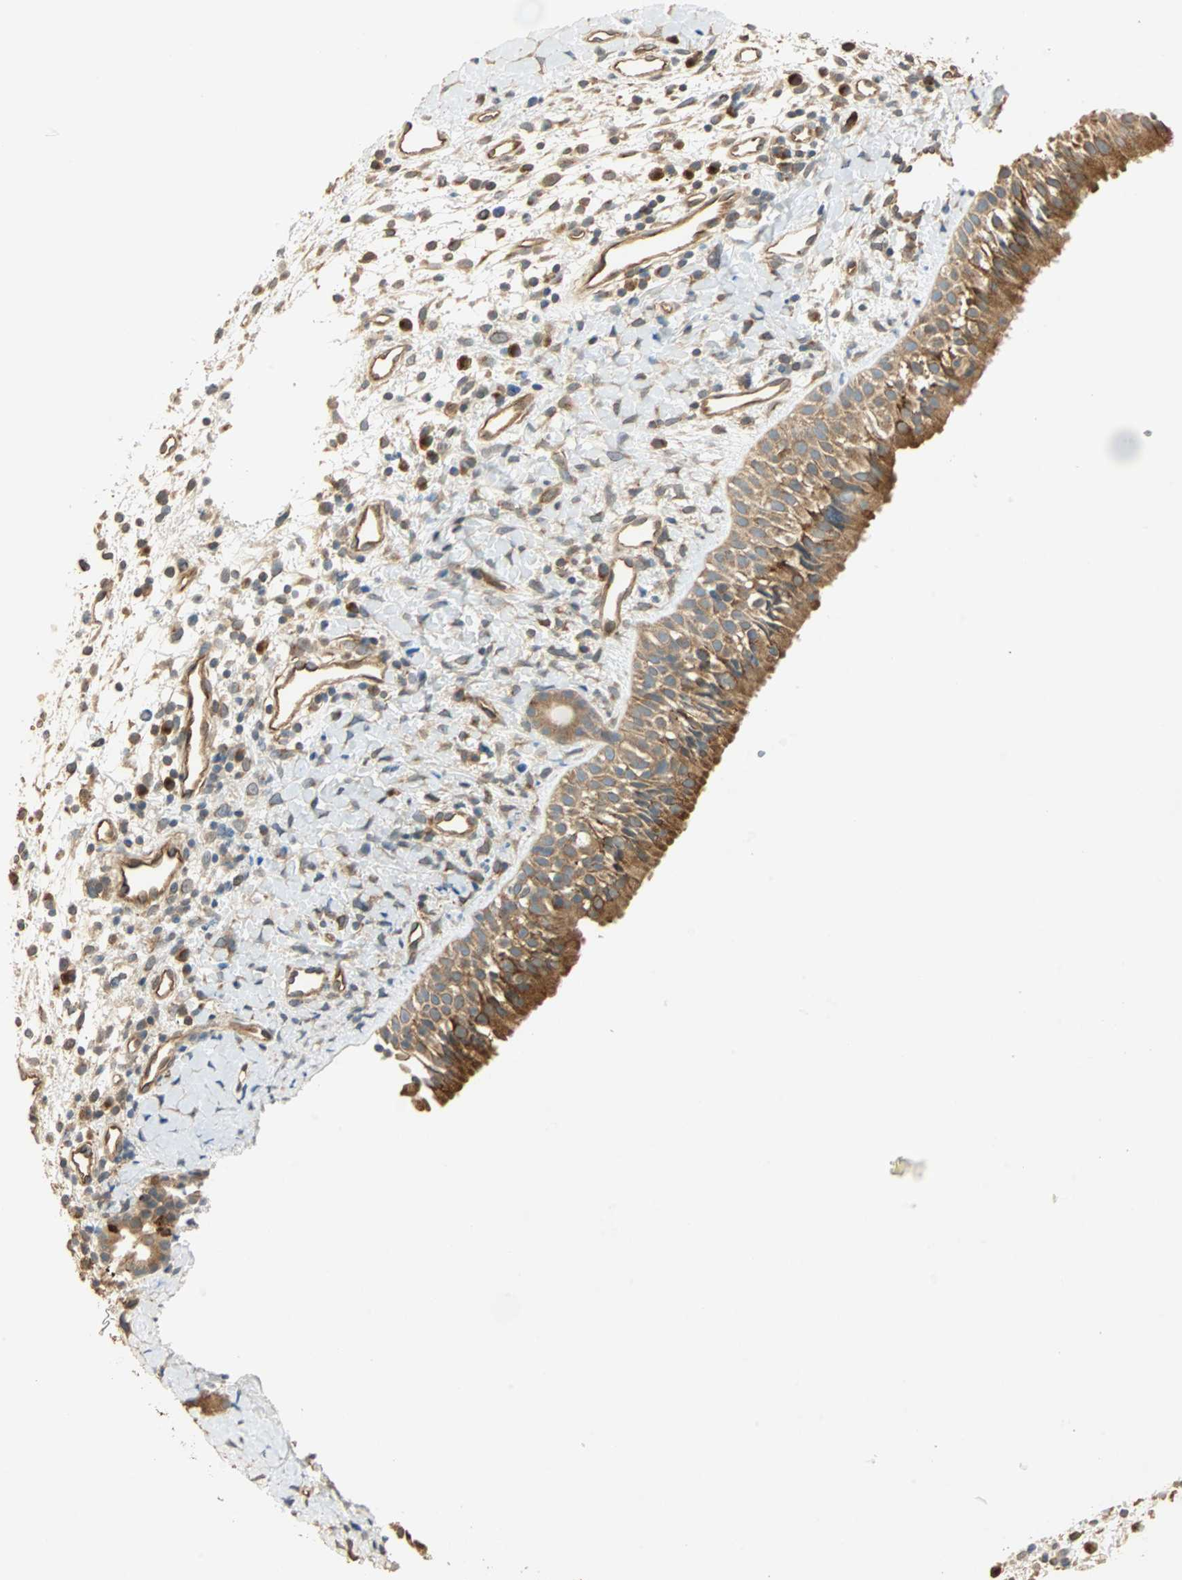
{"staining": {"intensity": "moderate", "quantity": ">75%", "location": "cytoplasmic/membranous"}, "tissue": "nasopharynx", "cell_type": "Respiratory epithelial cells", "image_type": "normal", "snomed": [{"axis": "morphology", "description": "Normal tissue, NOS"}, {"axis": "topography", "description": "Nasopharynx"}], "caption": "Protein staining of benign nasopharynx exhibits moderate cytoplasmic/membranous expression in approximately >75% of respiratory epithelial cells. Using DAB (3,3'-diaminobenzidine) (brown) and hematoxylin (blue) stains, captured at high magnification using brightfield microscopy.", "gene": "GALK1", "patient": {"sex": "male", "age": 22}}